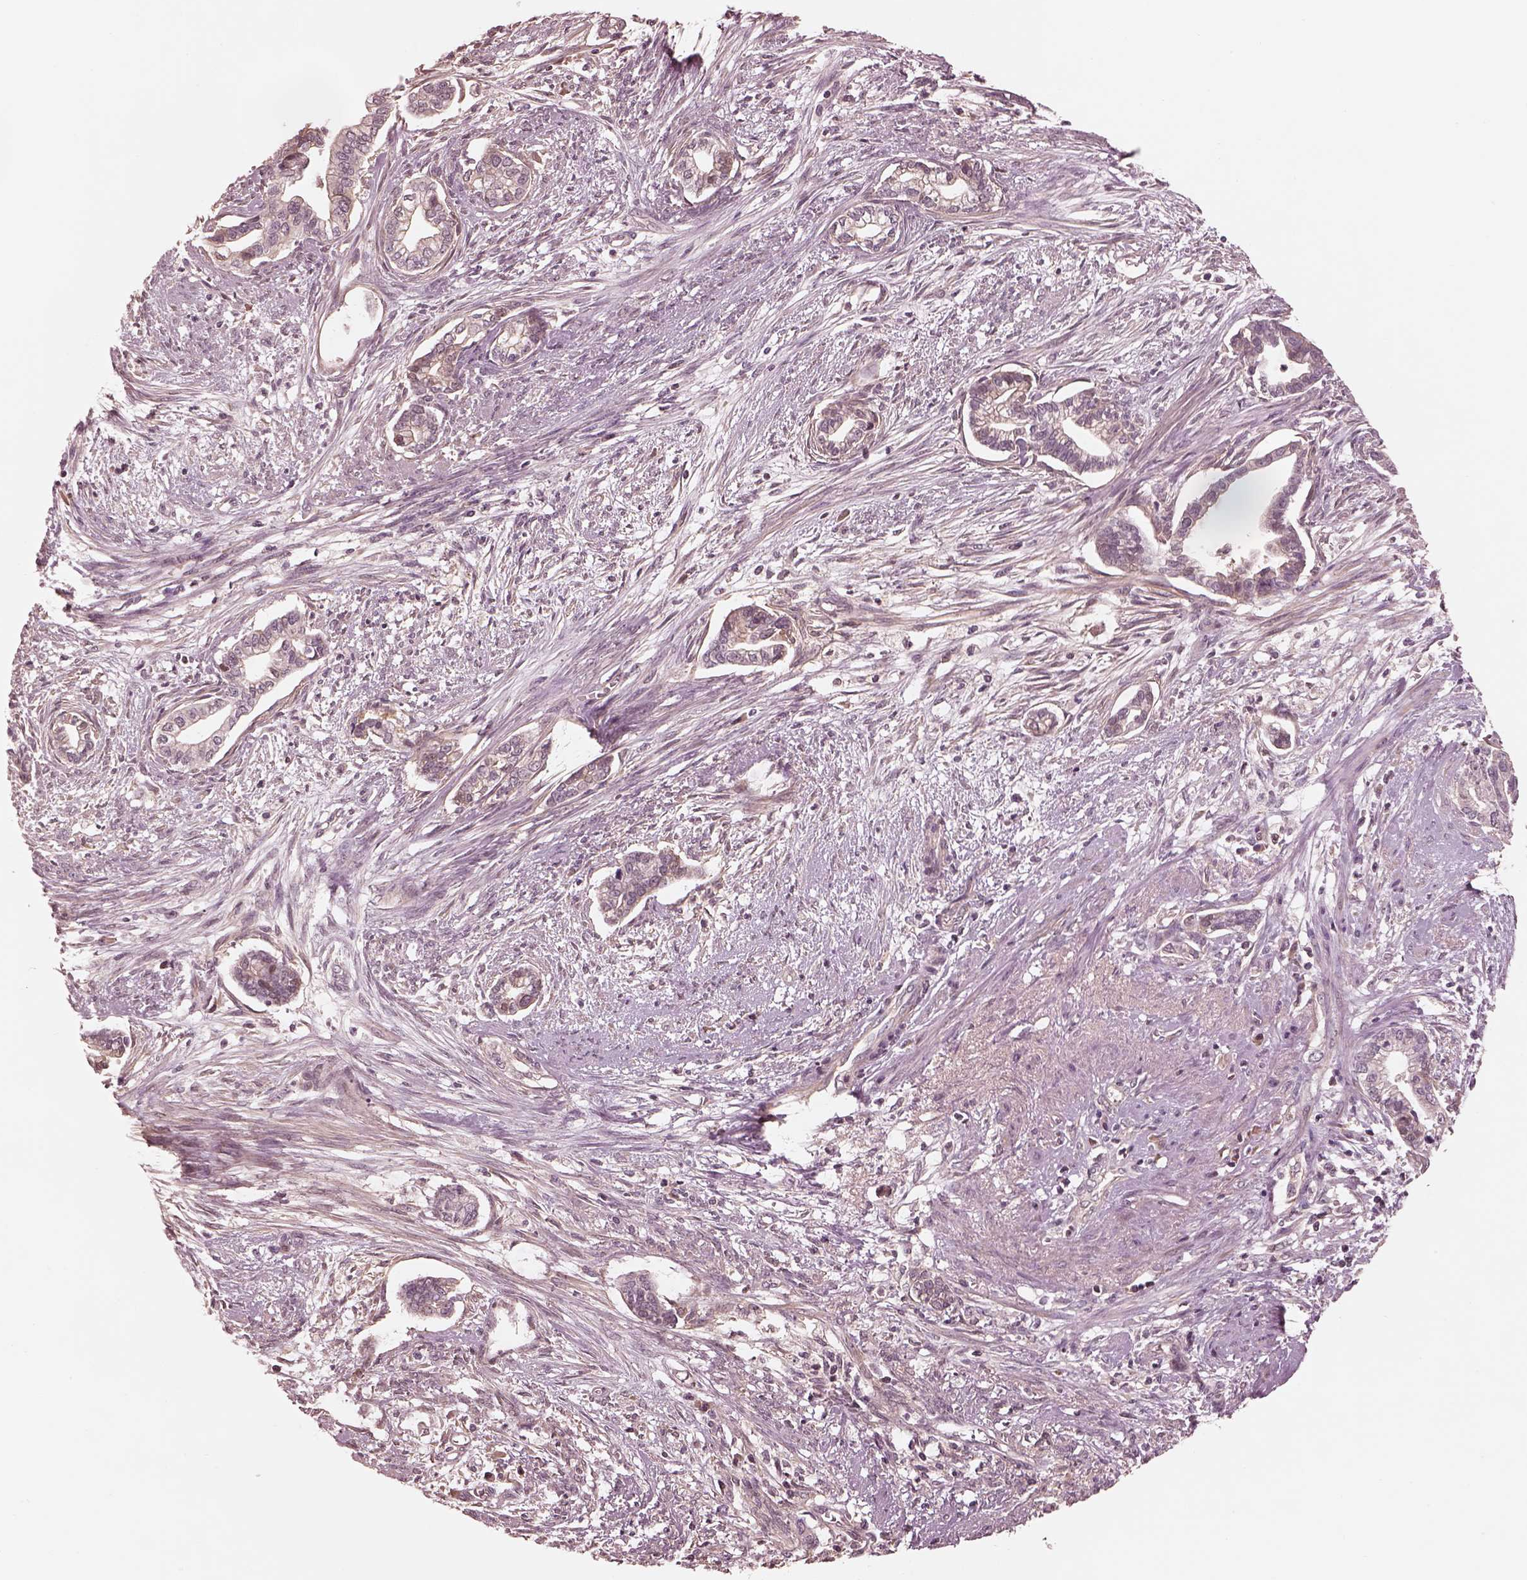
{"staining": {"intensity": "negative", "quantity": "none", "location": "none"}, "tissue": "cervical cancer", "cell_type": "Tumor cells", "image_type": "cancer", "snomed": [{"axis": "morphology", "description": "Adenocarcinoma, NOS"}, {"axis": "topography", "description": "Cervix"}], "caption": "IHC of human adenocarcinoma (cervical) displays no staining in tumor cells.", "gene": "TF", "patient": {"sex": "female", "age": 62}}